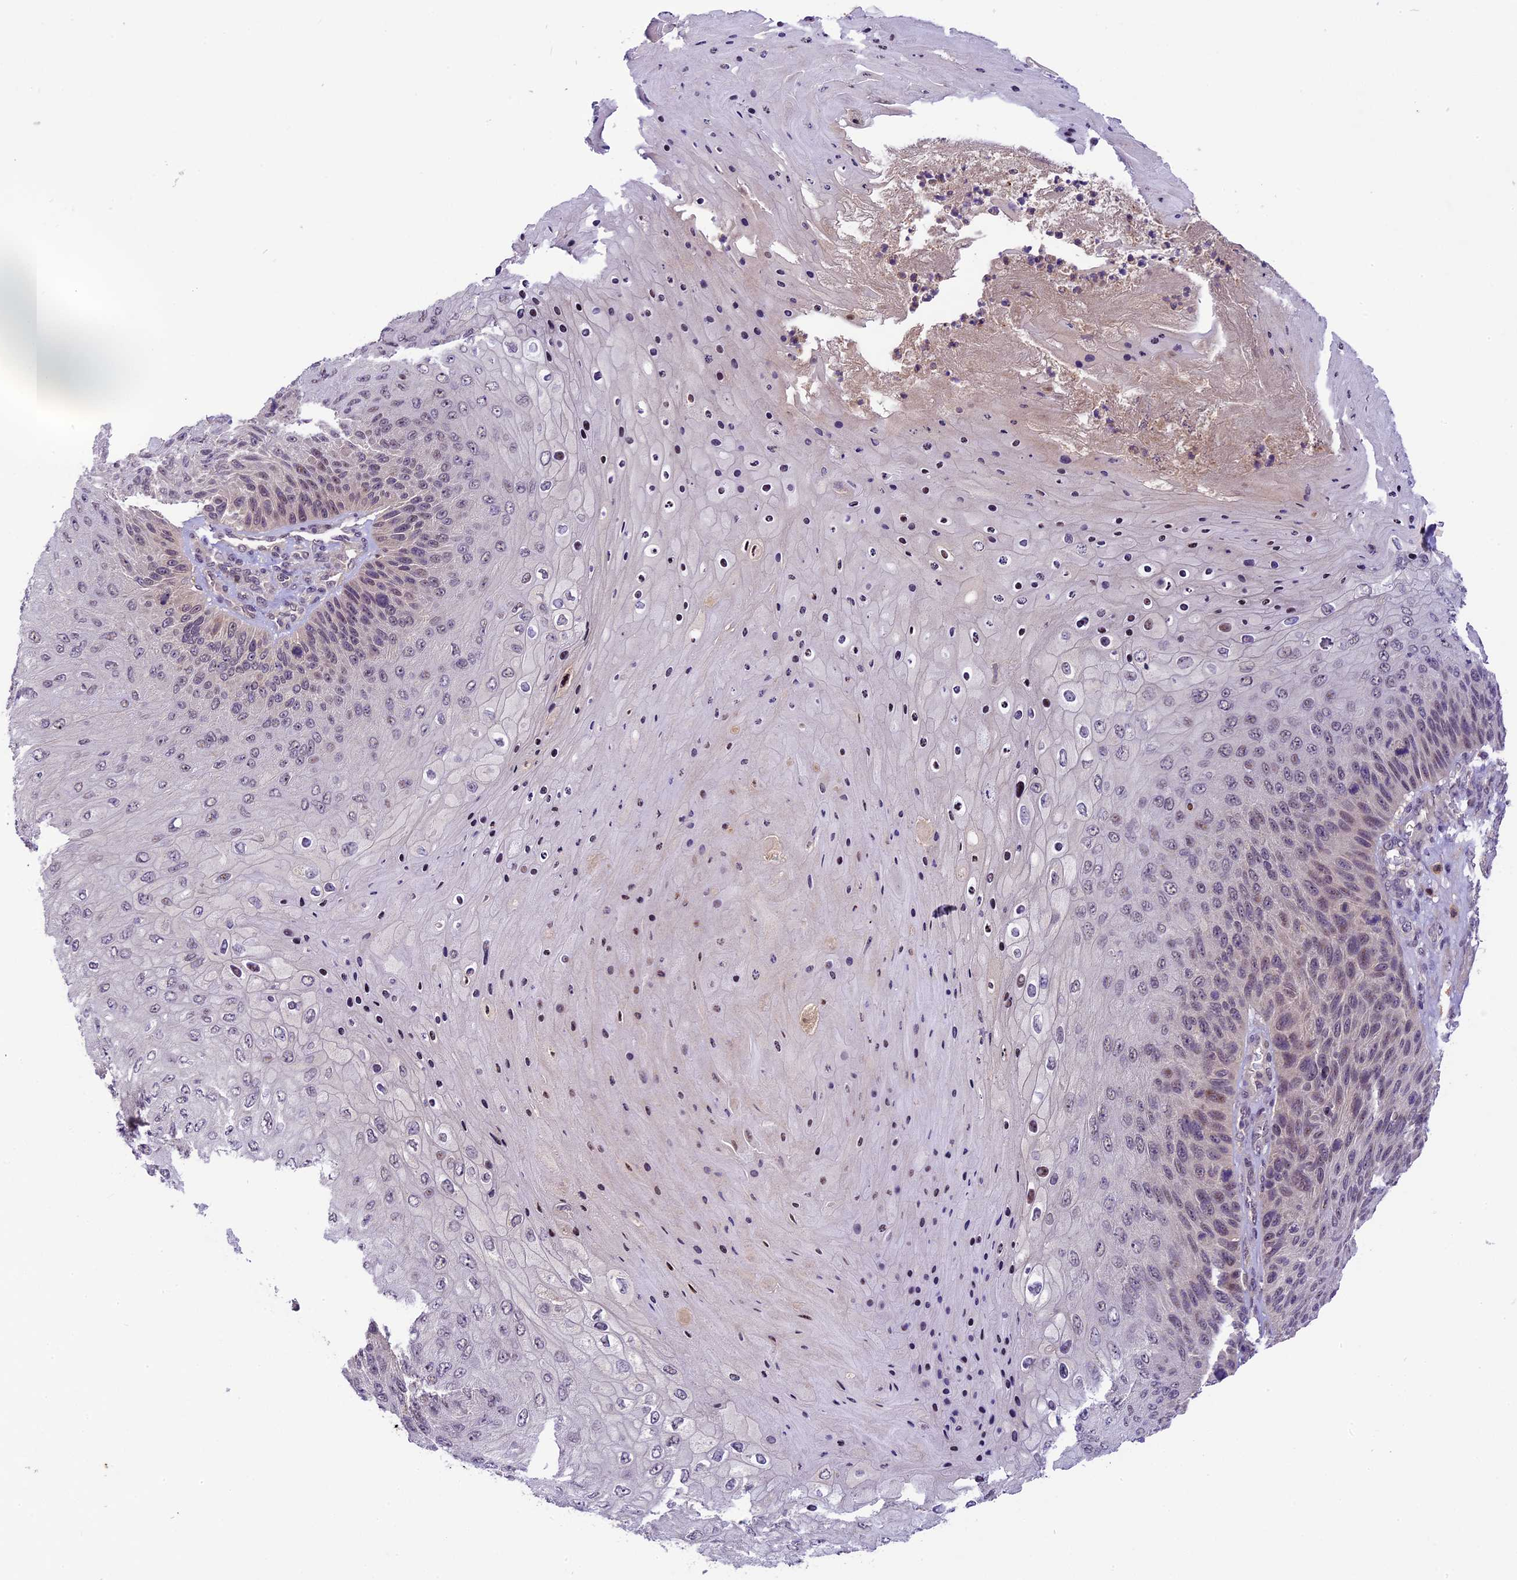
{"staining": {"intensity": "moderate", "quantity": "<25%", "location": "nuclear"}, "tissue": "skin cancer", "cell_type": "Tumor cells", "image_type": "cancer", "snomed": [{"axis": "morphology", "description": "Squamous cell carcinoma, NOS"}, {"axis": "topography", "description": "Skin"}], "caption": "Protein expression by IHC demonstrates moderate nuclear expression in approximately <25% of tumor cells in squamous cell carcinoma (skin).", "gene": "NEK8", "patient": {"sex": "female", "age": 88}}